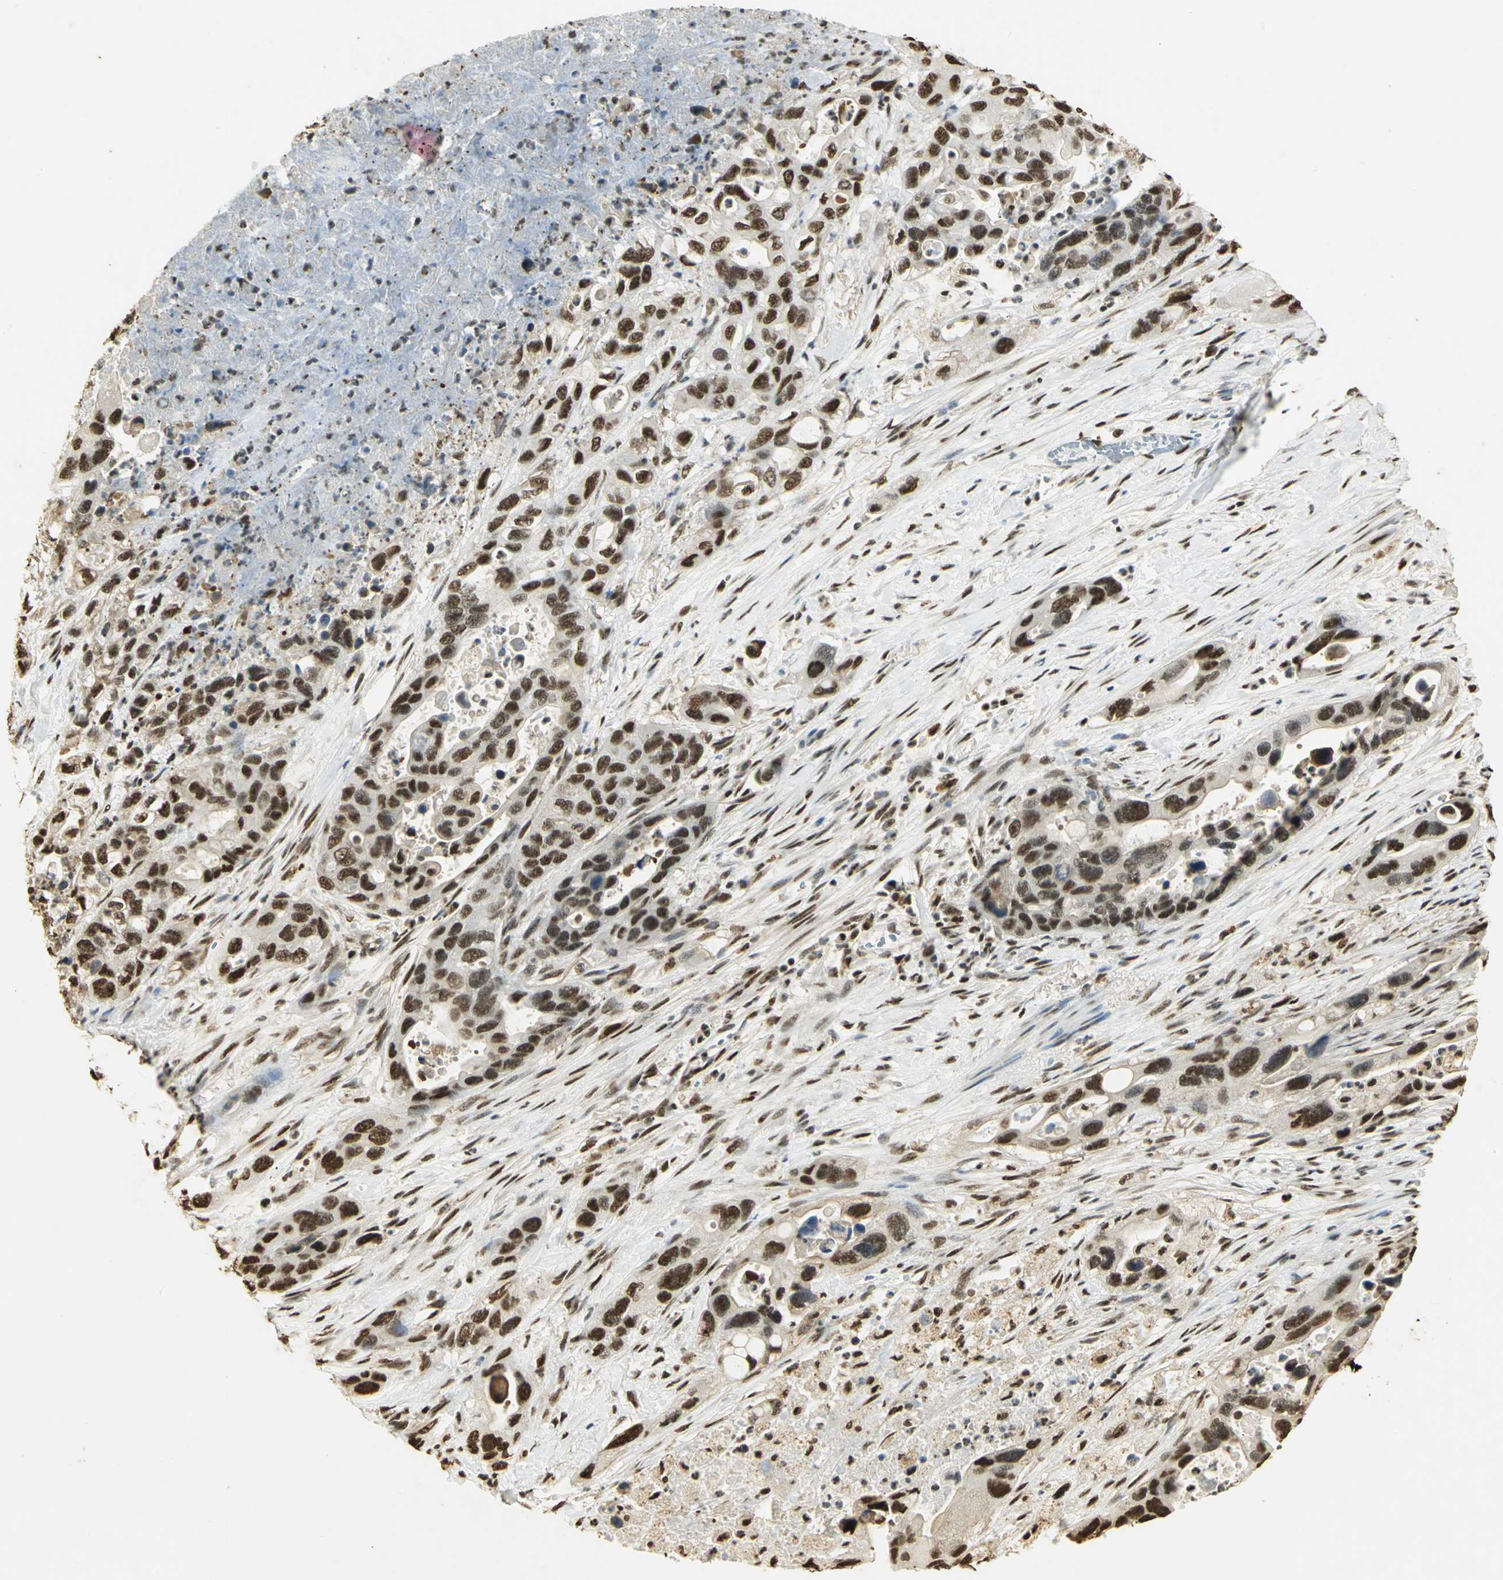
{"staining": {"intensity": "strong", "quantity": ">75%", "location": "nuclear"}, "tissue": "pancreatic cancer", "cell_type": "Tumor cells", "image_type": "cancer", "snomed": [{"axis": "morphology", "description": "Adenocarcinoma, NOS"}, {"axis": "topography", "description": "Pancreas"}], "caption": "Strong nuclear protein positivity is present in approximately >75% of tumor cells in pancreatic cancer.", "gene": "SET", "patient": {"sex": "female", "age": 71}}